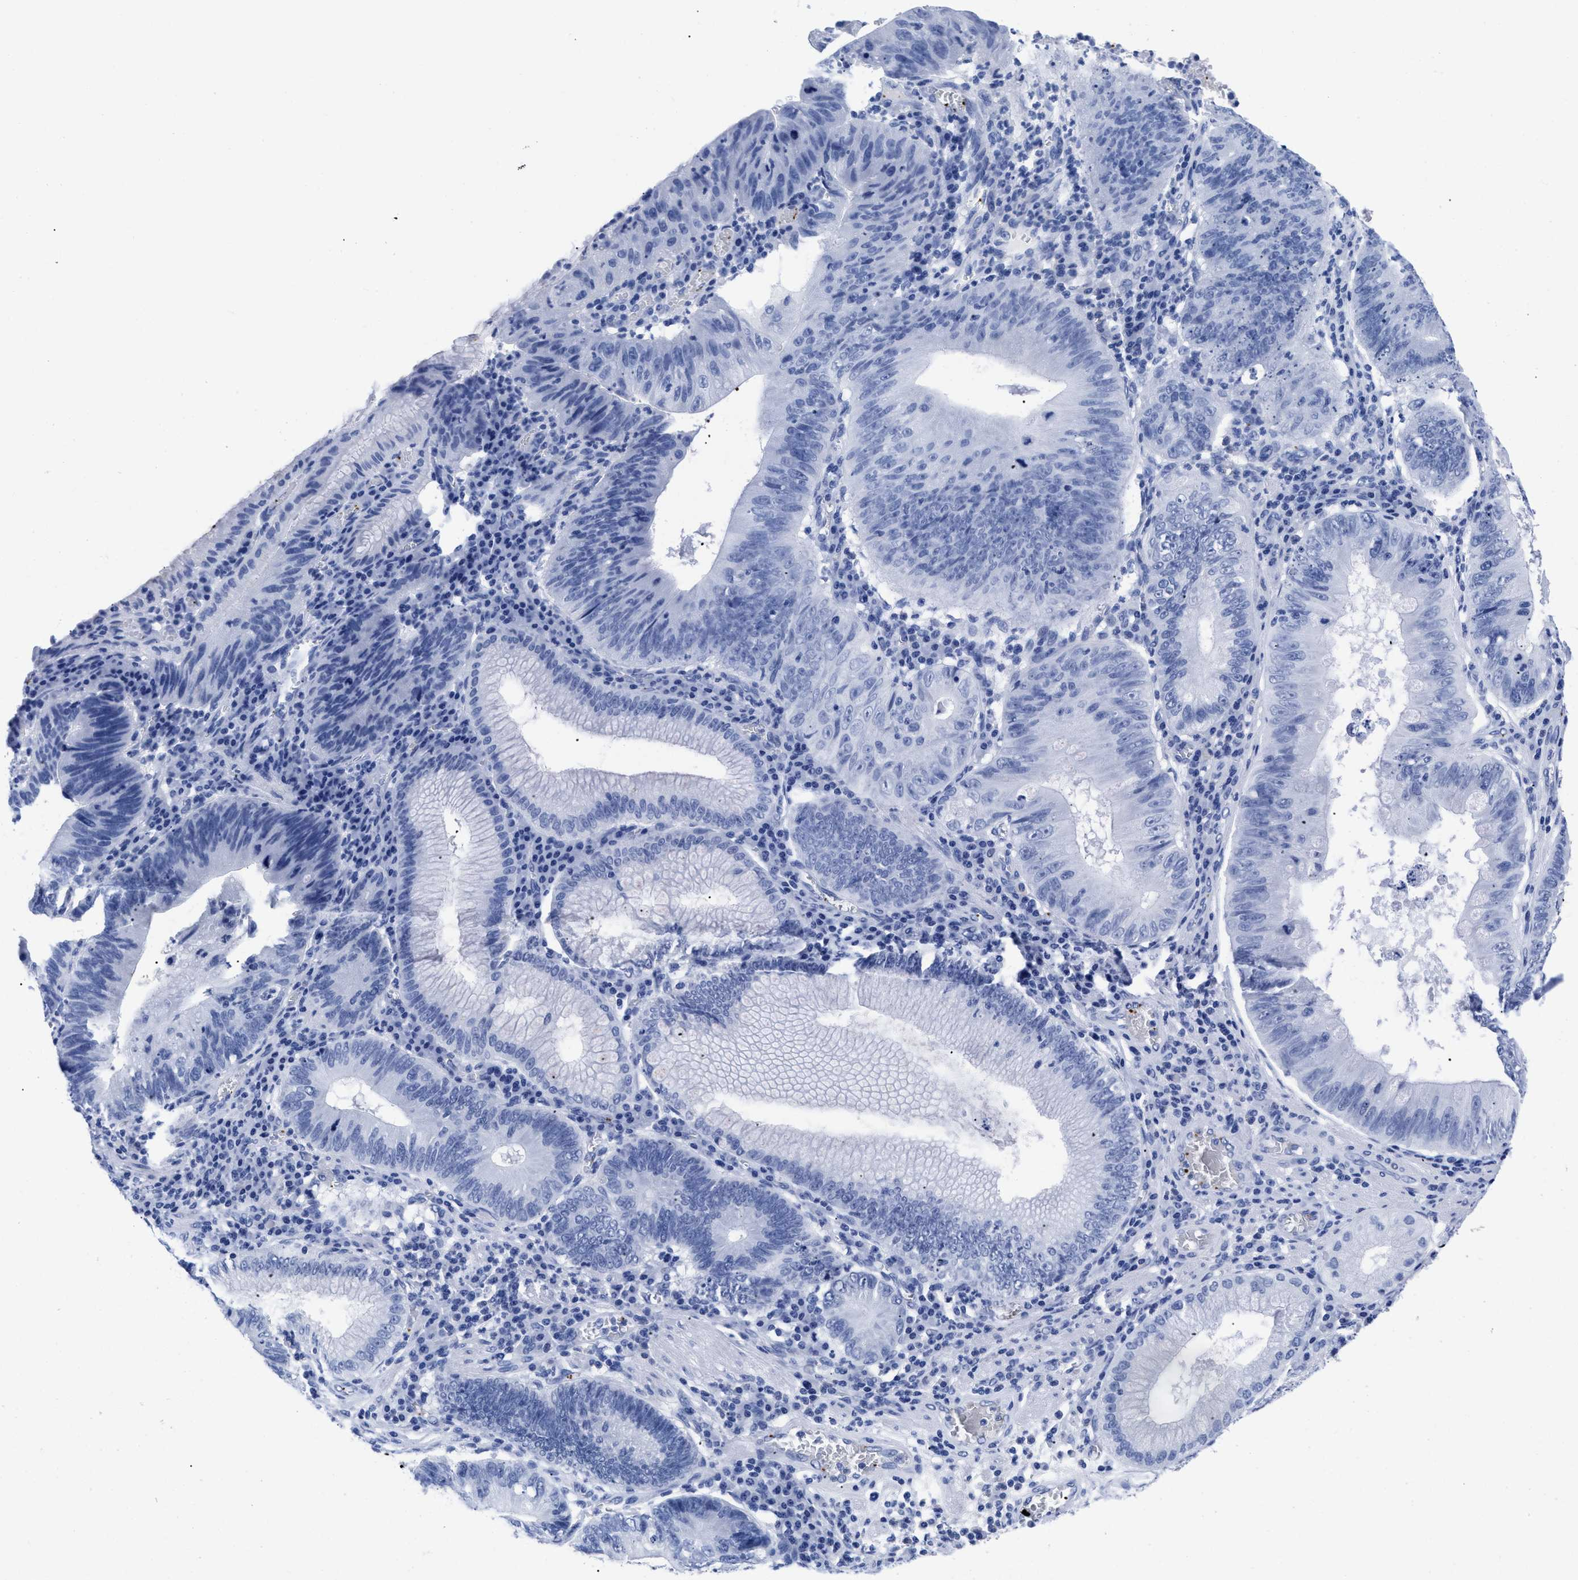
{"staining": {"intensity": "negative", "quantity": "none", "location": "none"}, "tissue": "stomach cancer", "cell_type": "Tumor cells", "image_type": "cancer", "snomed": [{"axis": "morphology", "description": "Adenocarcinoma, NOS"}, {"axis": "topography", "description": "Stomach"}], "caption": "A photomicrograph of stomach cancer stained for a protein displays no brown staining in tumor cells.", "gene": "TREML1", "patient": {"sex": "male", "age": 59}}